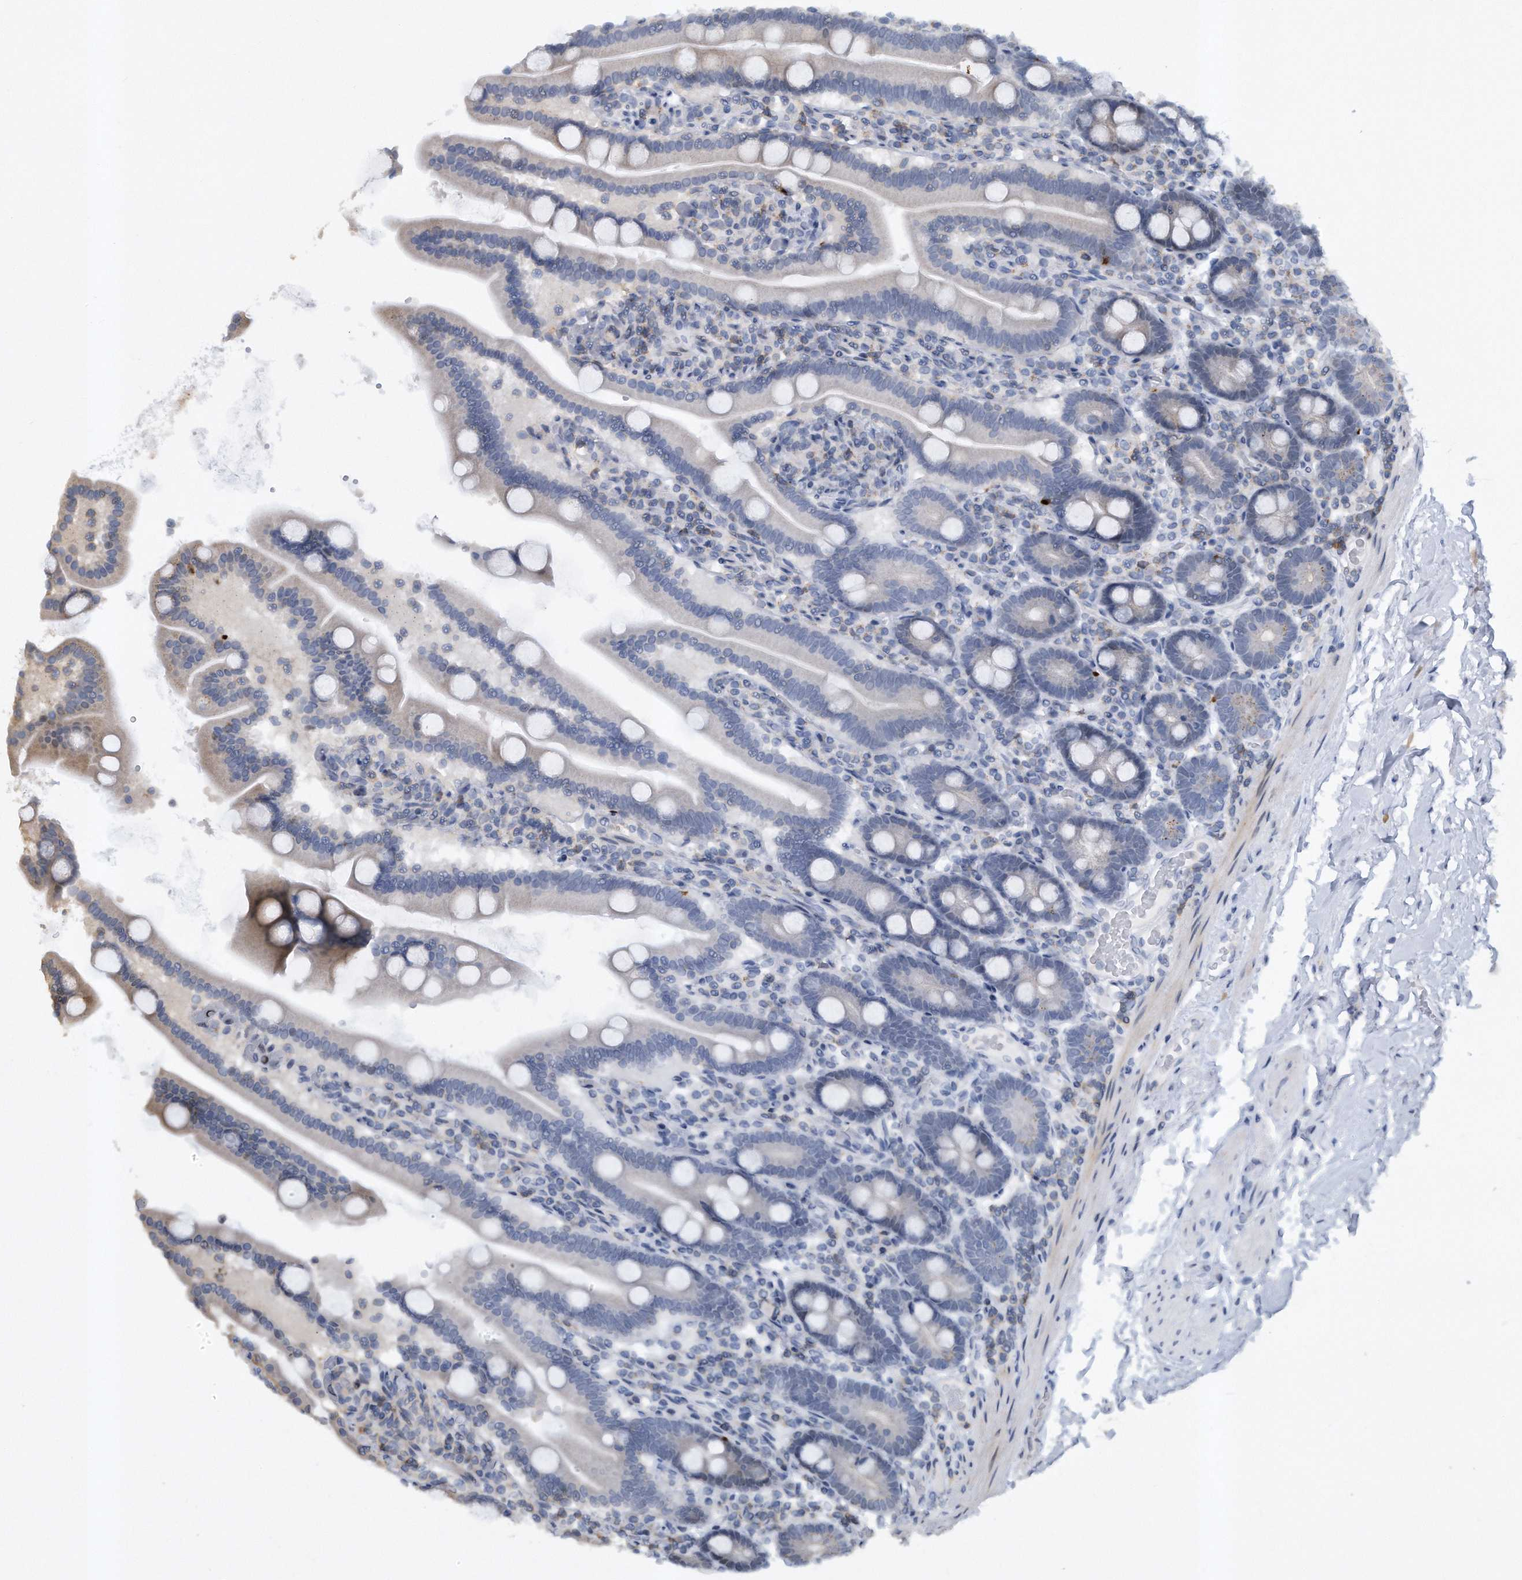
{"staining": {"intensity": "weak", "quantity": "25%-75%", "location": "cytoplasmic/membranous"}, "tissue": "duodenum", "cell_type": "Glandular cells", "image_type": "normal", "snomed": [{"axis": "morphology", "description": "Normal tissue, NOS"}, {"axis": "topography", "description": "Duodenum"}], "caption": "Brown immunohistochemical staining in unremarkable duodenum exhibits weak cytoplasmic/membranous positivity in approximately 25%-75% of glandular cells.", "gene": "PGBD2", "patient": {"sex": "male", "age": 55}}